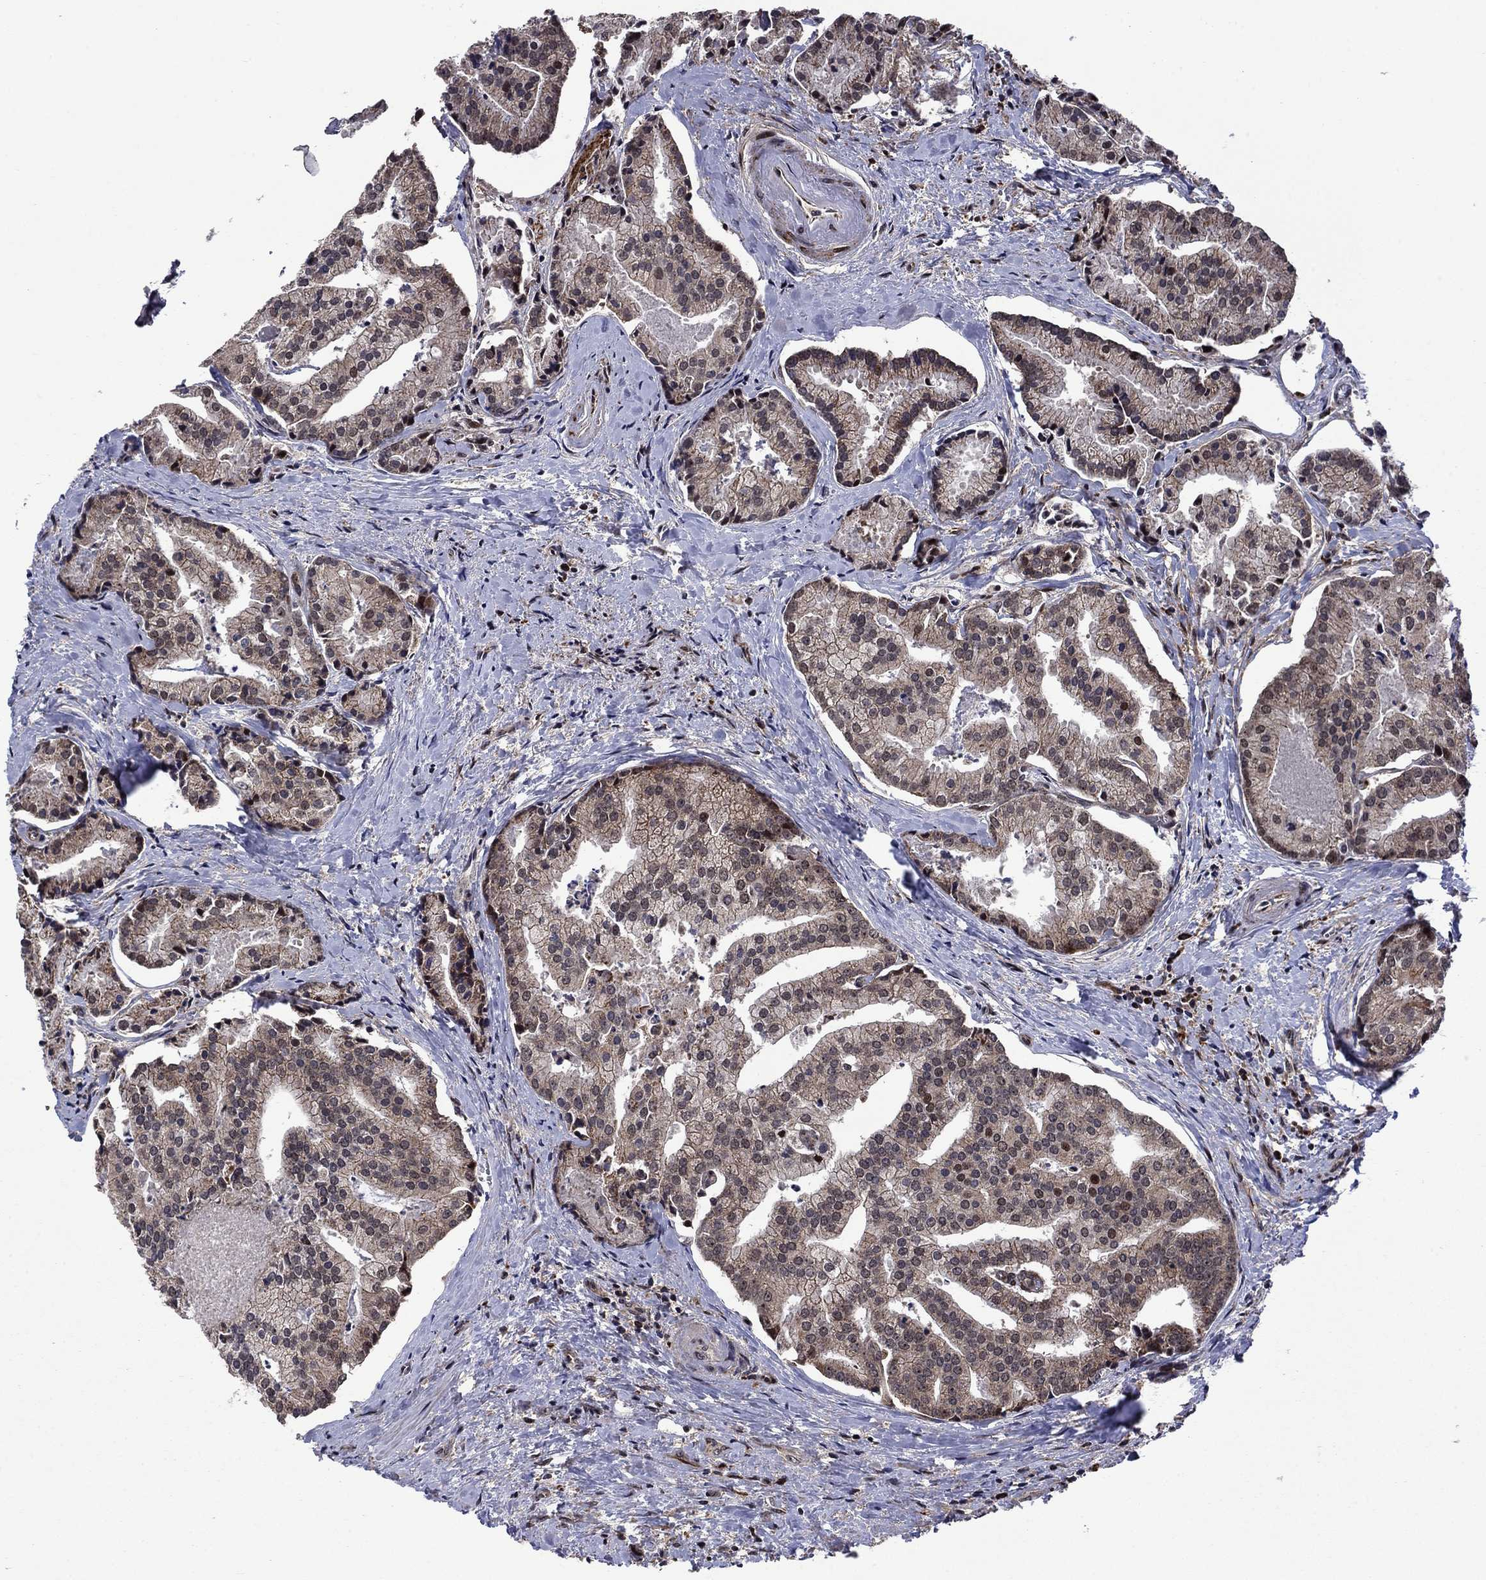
{"staining": {"intensity": "moderate", "quantity": "<25%", "location": "cytoplasmic/membranous,nuclear"}, "tissue": "prostate cancer", "cell_type": "Tumor cells", "image_type": "cancer", "snomed": [{"axis": "morphology", "description": "Adenocarcinoma, NOS"}, {"axis": "topography", "description": "Prostate and seminal vesicle, NOS"}, {"axis": "topography", "description": "Prostate"}], "caption": "Prostate cancer stained with immunohistochemistry (IHC) displays moderate cytoplasmic/membranous and nuclear expression in approximately <25% of tumor cells. (DAB IHC, brown staining for protein, blue staining for nuclei).", "gene": "AGTPBP1", "patient": {"sex": "male", "age": 44}}